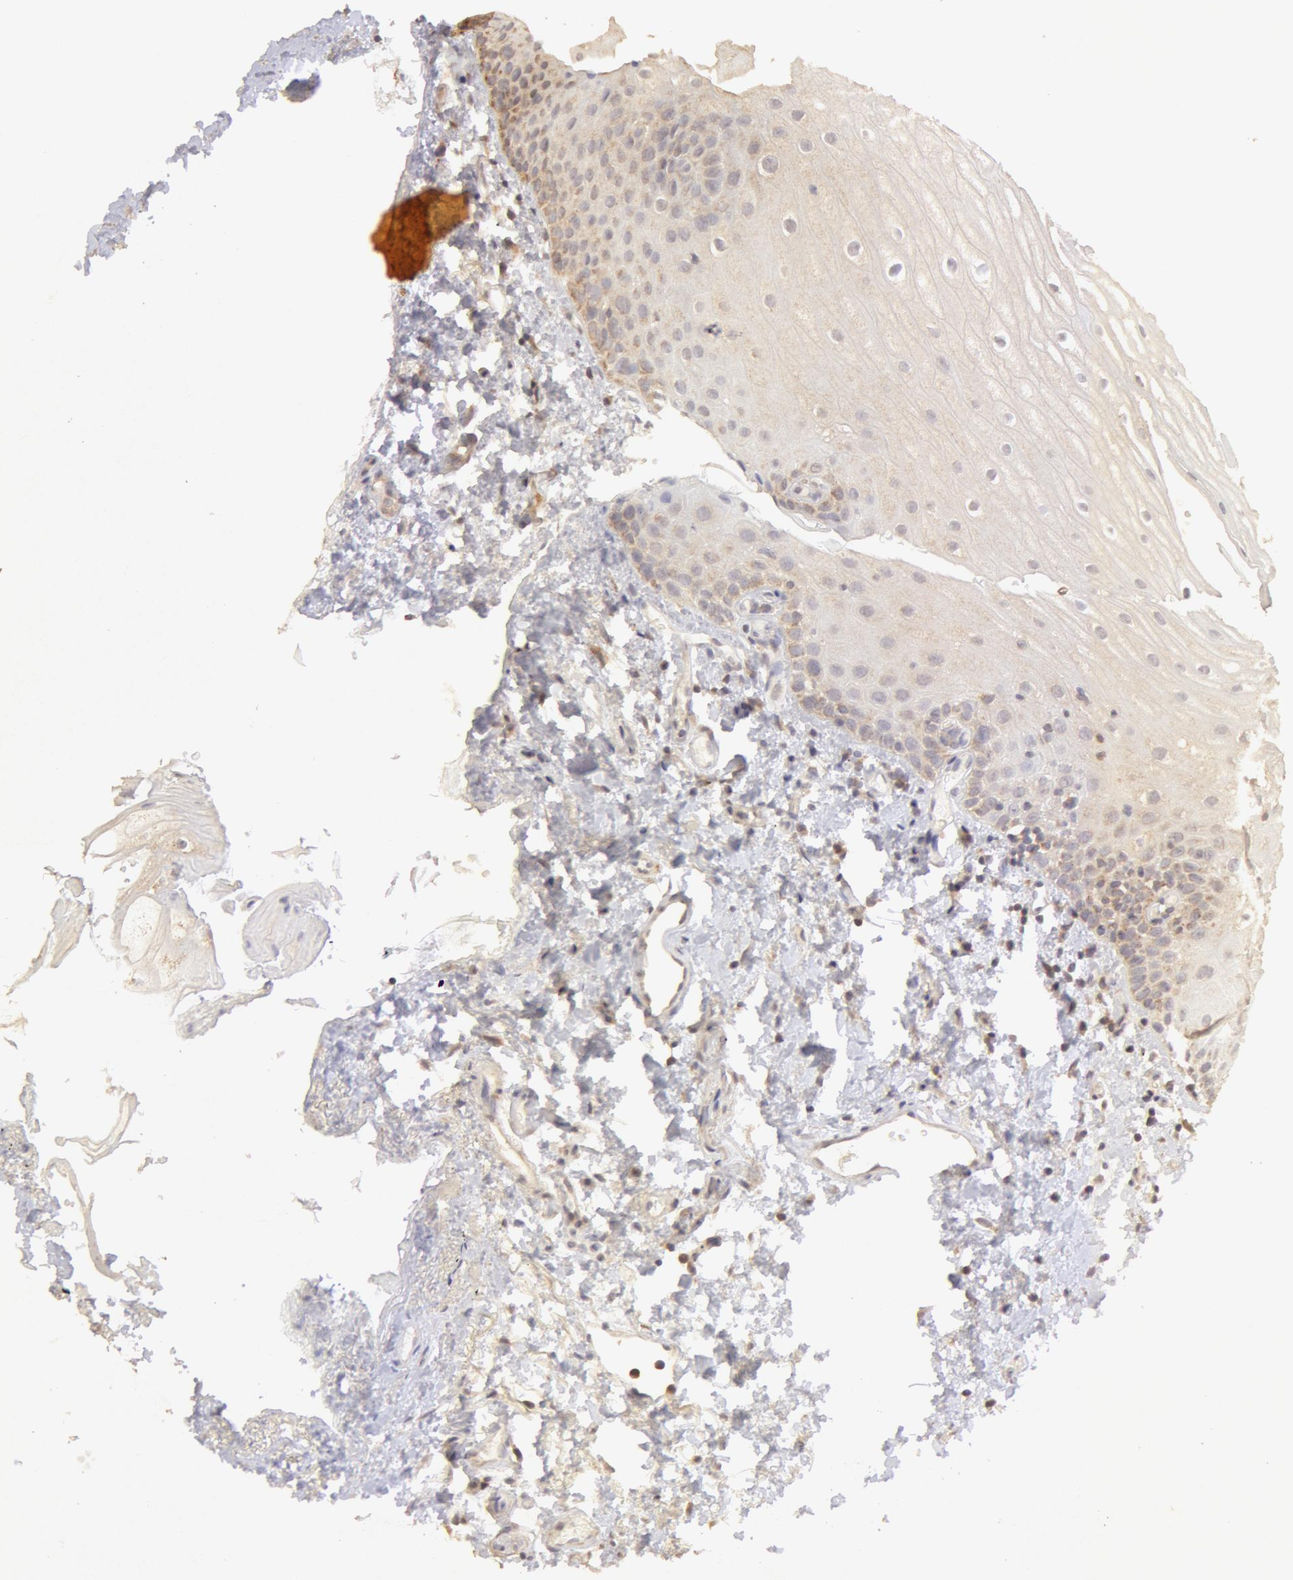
{"staining": {"intensity": "negative", "quantity": "none", "location": "none"}, "tissue": "oral mucosa", "cell_type": "Squamous epithelial cells", "image_type": "normal", "snomed": [{"axis": "morphology", "description": "Normal tissue, NOS"}, {"axis": "topography", "description": "Oral tissue"}], "caption": "This is an immunohistochemistry (IHC) image of normal oral mucosa. There is no staining in squamous epithelial cells.", "gene": "ADPRH", "patient": {"sex": "male", "age": 52}}